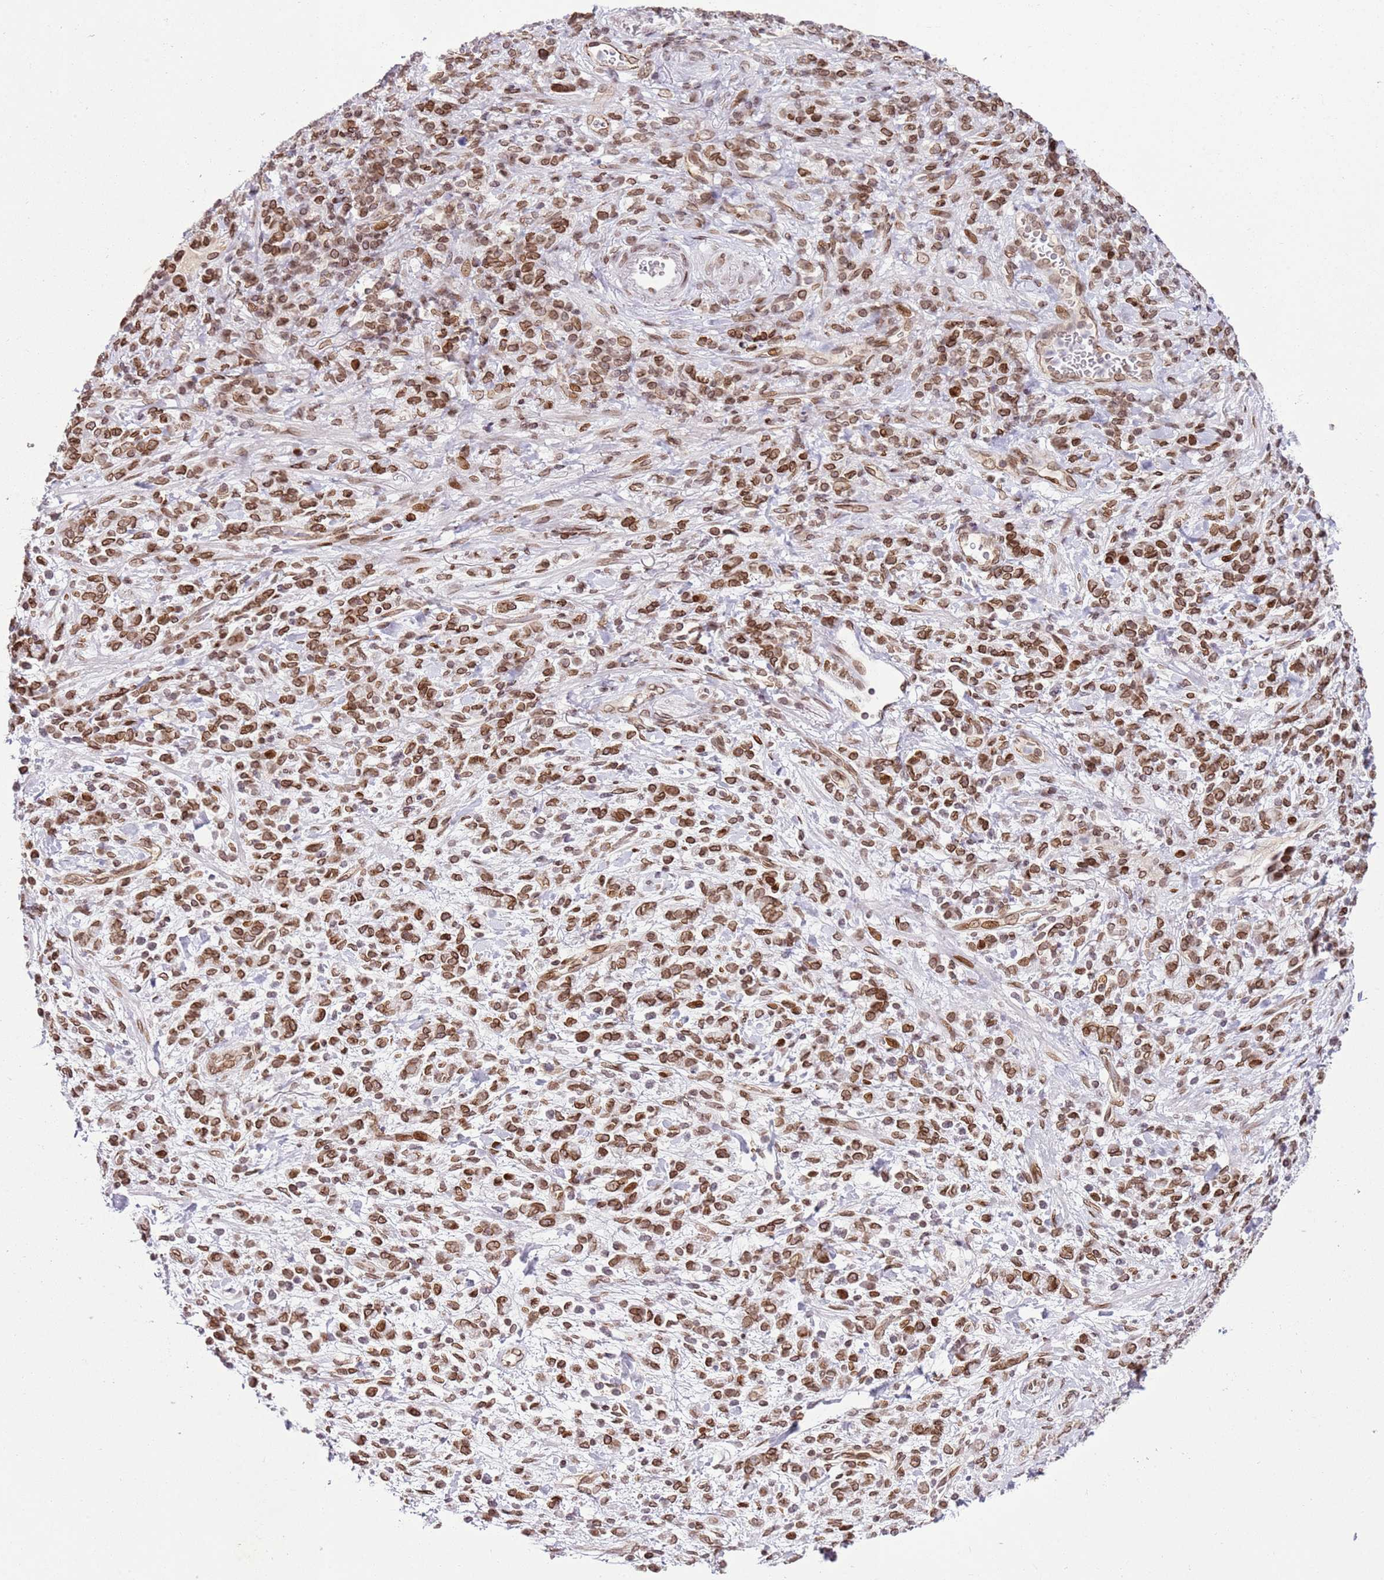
{"staining": {"intensity": "moderate", "quantity": ">75%", "location": "cytoplasmic/membranous,nuclear"}, "tissue": "stomach cancer", "cell_type": "Tumor cells", "image_type": "cancer", "snomed": [{"axis": "morphology", "description": "Adenocarcinoma, NOS"}, {"axis": "topography", "description": "Stomach"}], "caption": "DAB immunohistochemical staining of human adenocarcinoma (stomach) demonstrates moderate cytoplasmic/membranous and nuclear protein positivity in about >75% of tumor cells.", "gene": "POU6F1", "patient": {"sex": "male", "age": 77}}